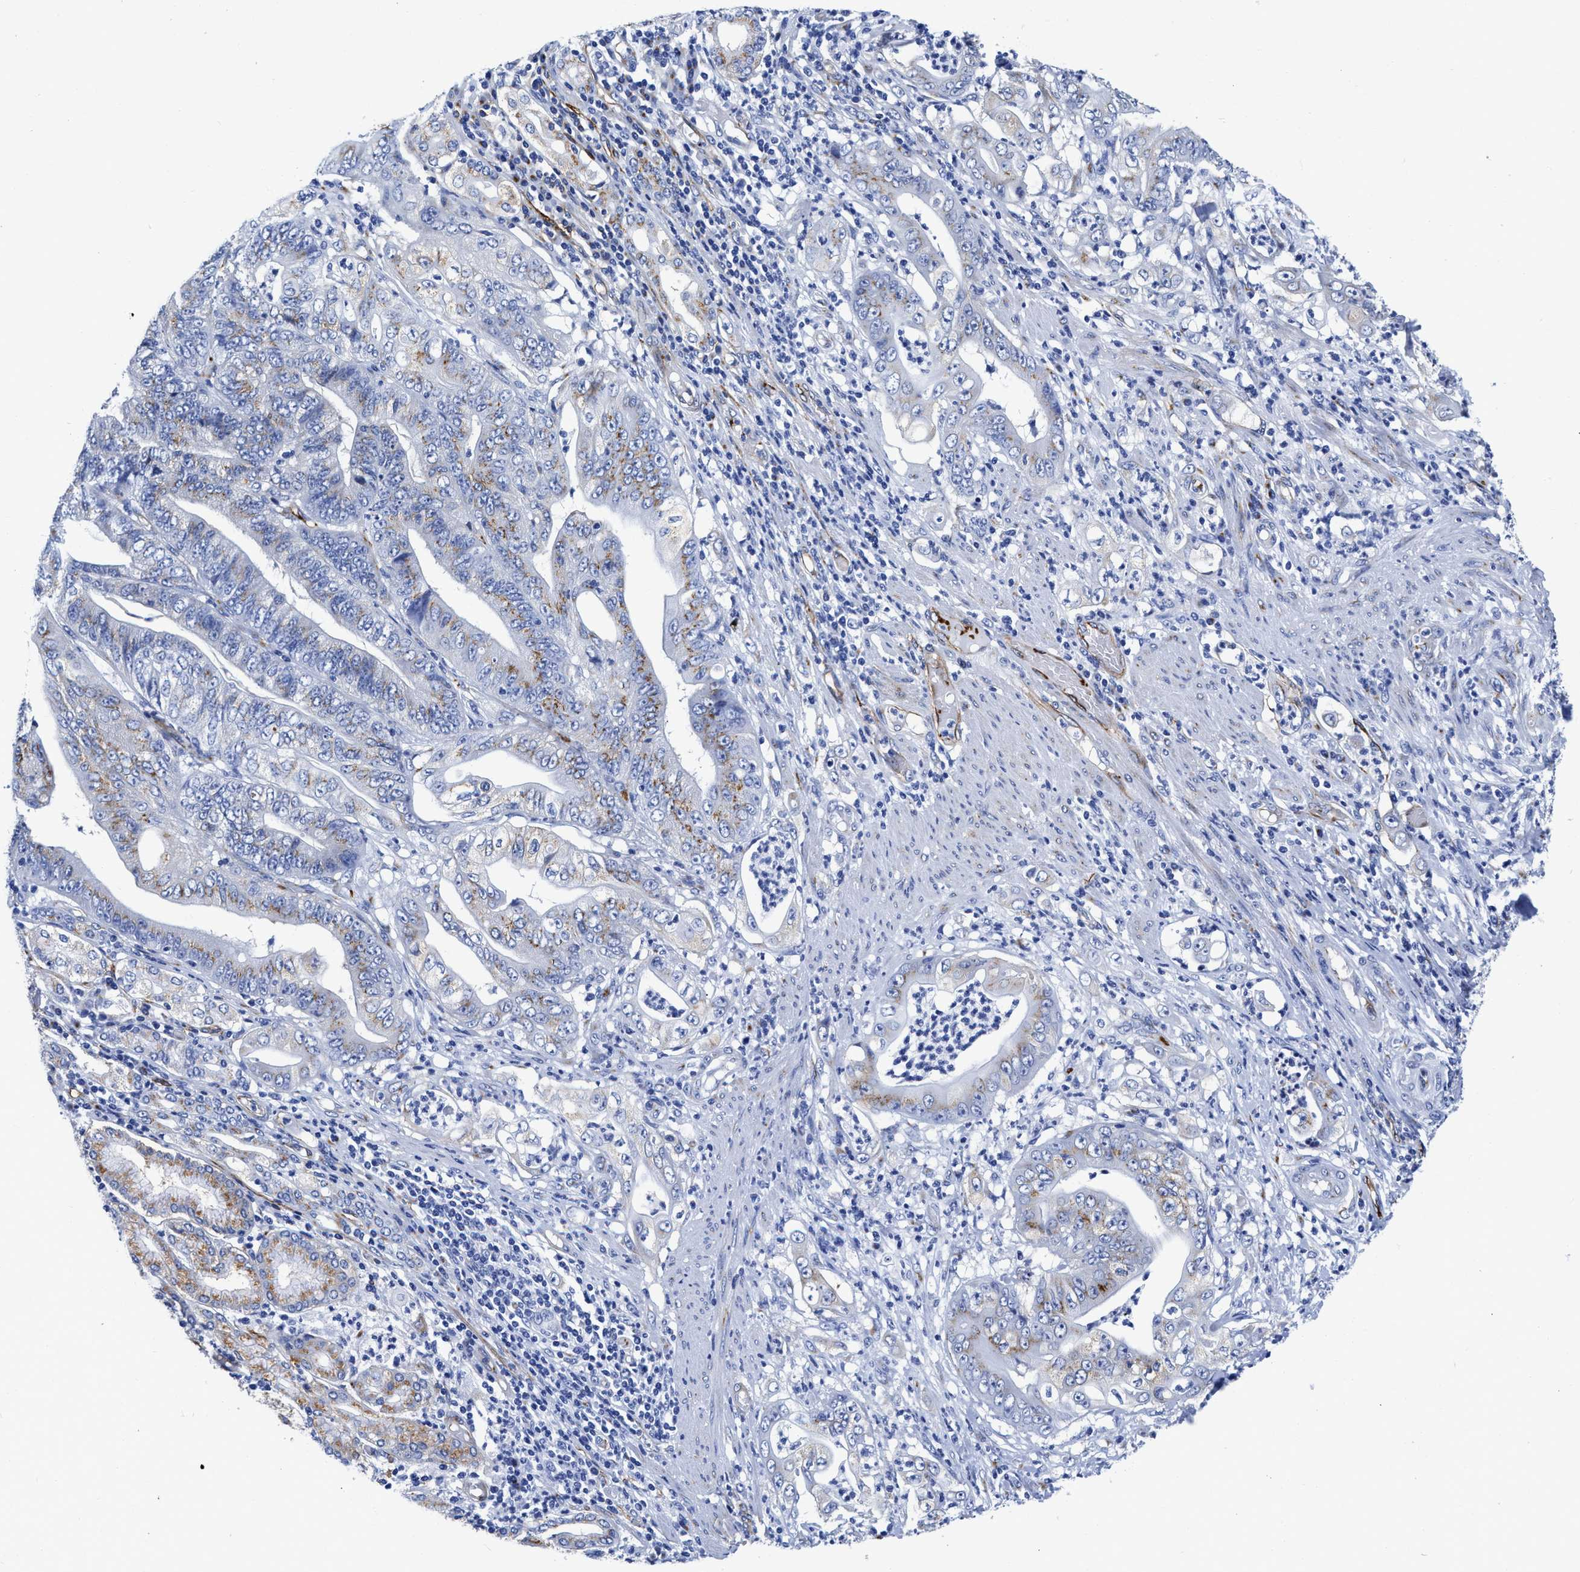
{"staining": {"intensity": "weak", "quantity": "25%-75%", "location": "cytoplasmic/membranous"}, "tissue": "stomach cancer", "cell_type": "Tumor cells", "image_type": "cancer", "snomed": [{"axis": "morphology", "description": "Adenocarcinoma, NOS"}, {"axis": "topography", "description": "Stomach"}], "caption": "Tumor cells demonstrate low levels of weak cytoplasmic/membranous staining in approximately 25%-75% of cells in human stomach cancer.", "gene": "TVP23B", "patient": {"sex": "female", "age": 73}}